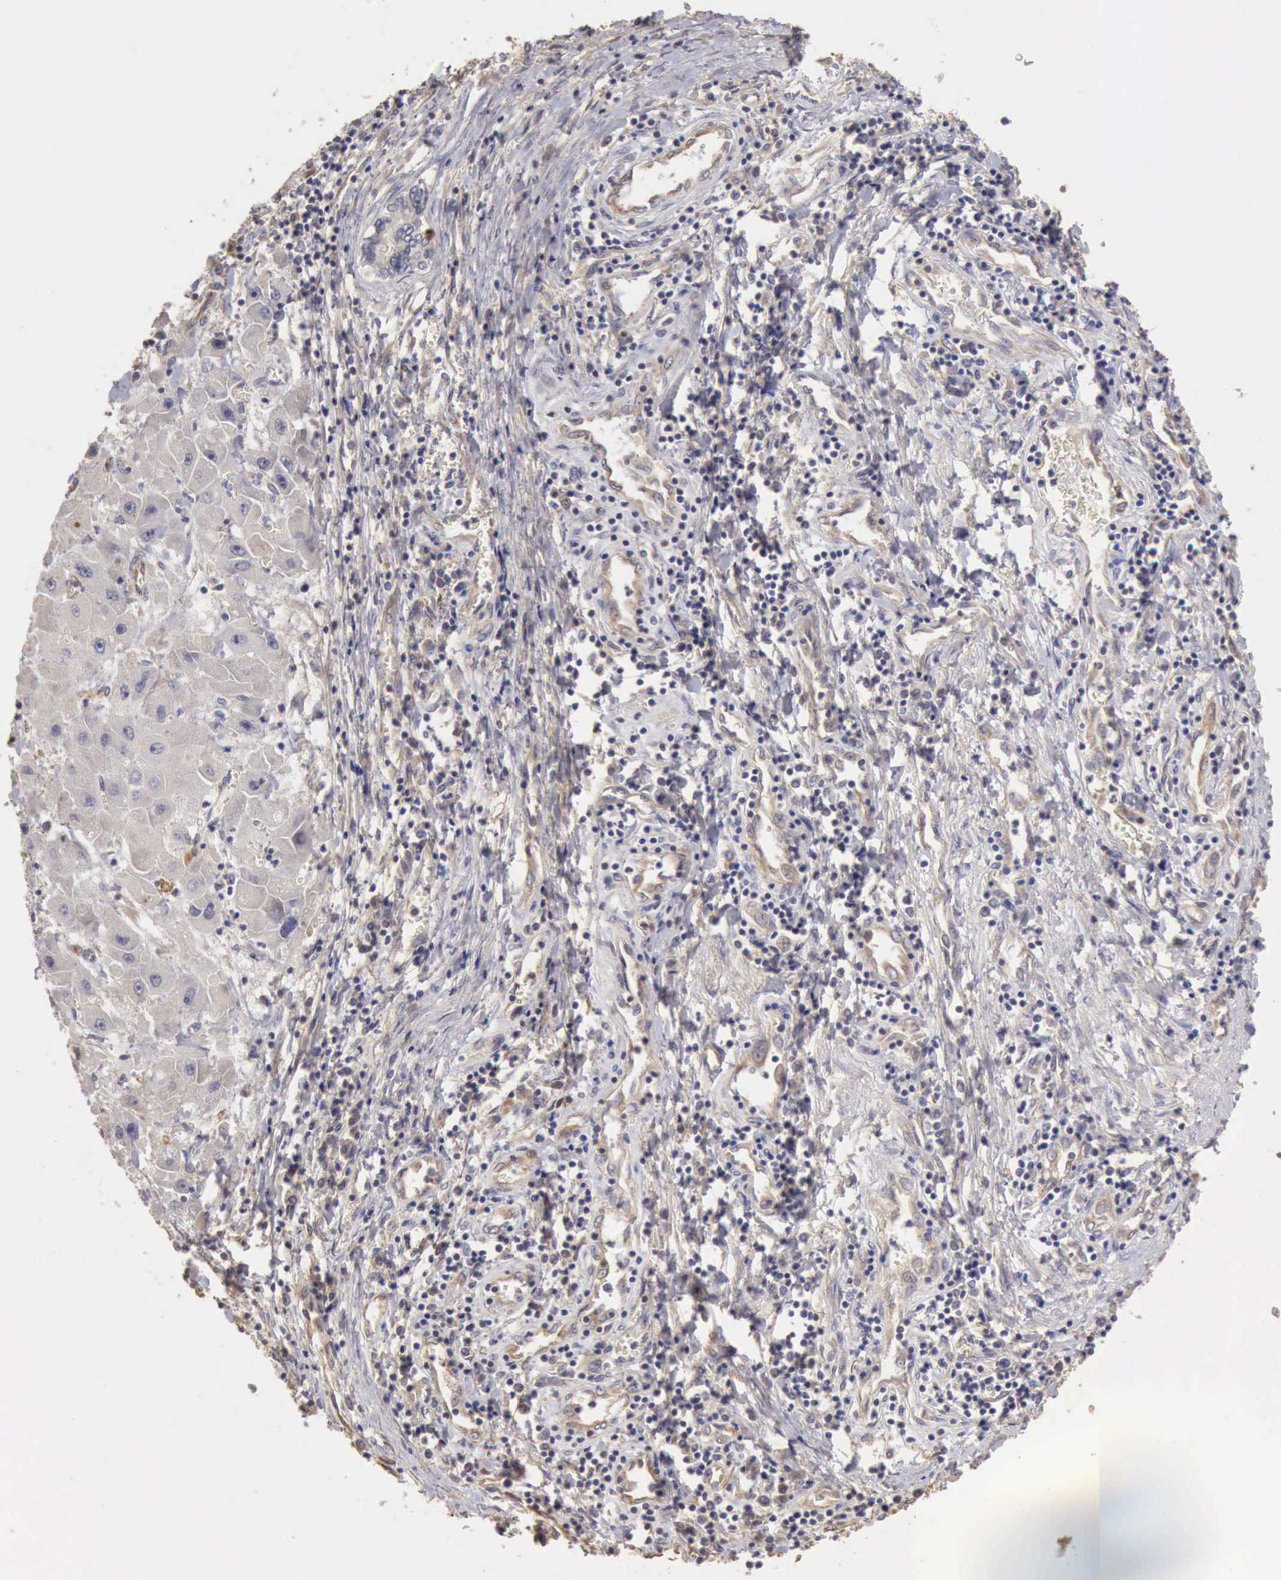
{"staining": {"intensity": "negative", "quantity": "none", "location": "none"}, "tissue": "liver cancer", "cell_type": "Tumor cells", "image_type": "cancer", "snomed": [{"axis": "morphology", "description": "Carcinoma, Hepatocellular, NOS"}, {"axis": "topography", "description": "Liver"}], "caption": "A high-resolution histopathology image shows immunohistochemistry (IHC) staining of liver hepatocellular carcinoma, which exhibits no significant staining in tumor cells.", "gene": "BMX", "patient": {"sex": "male", "age": 24}}